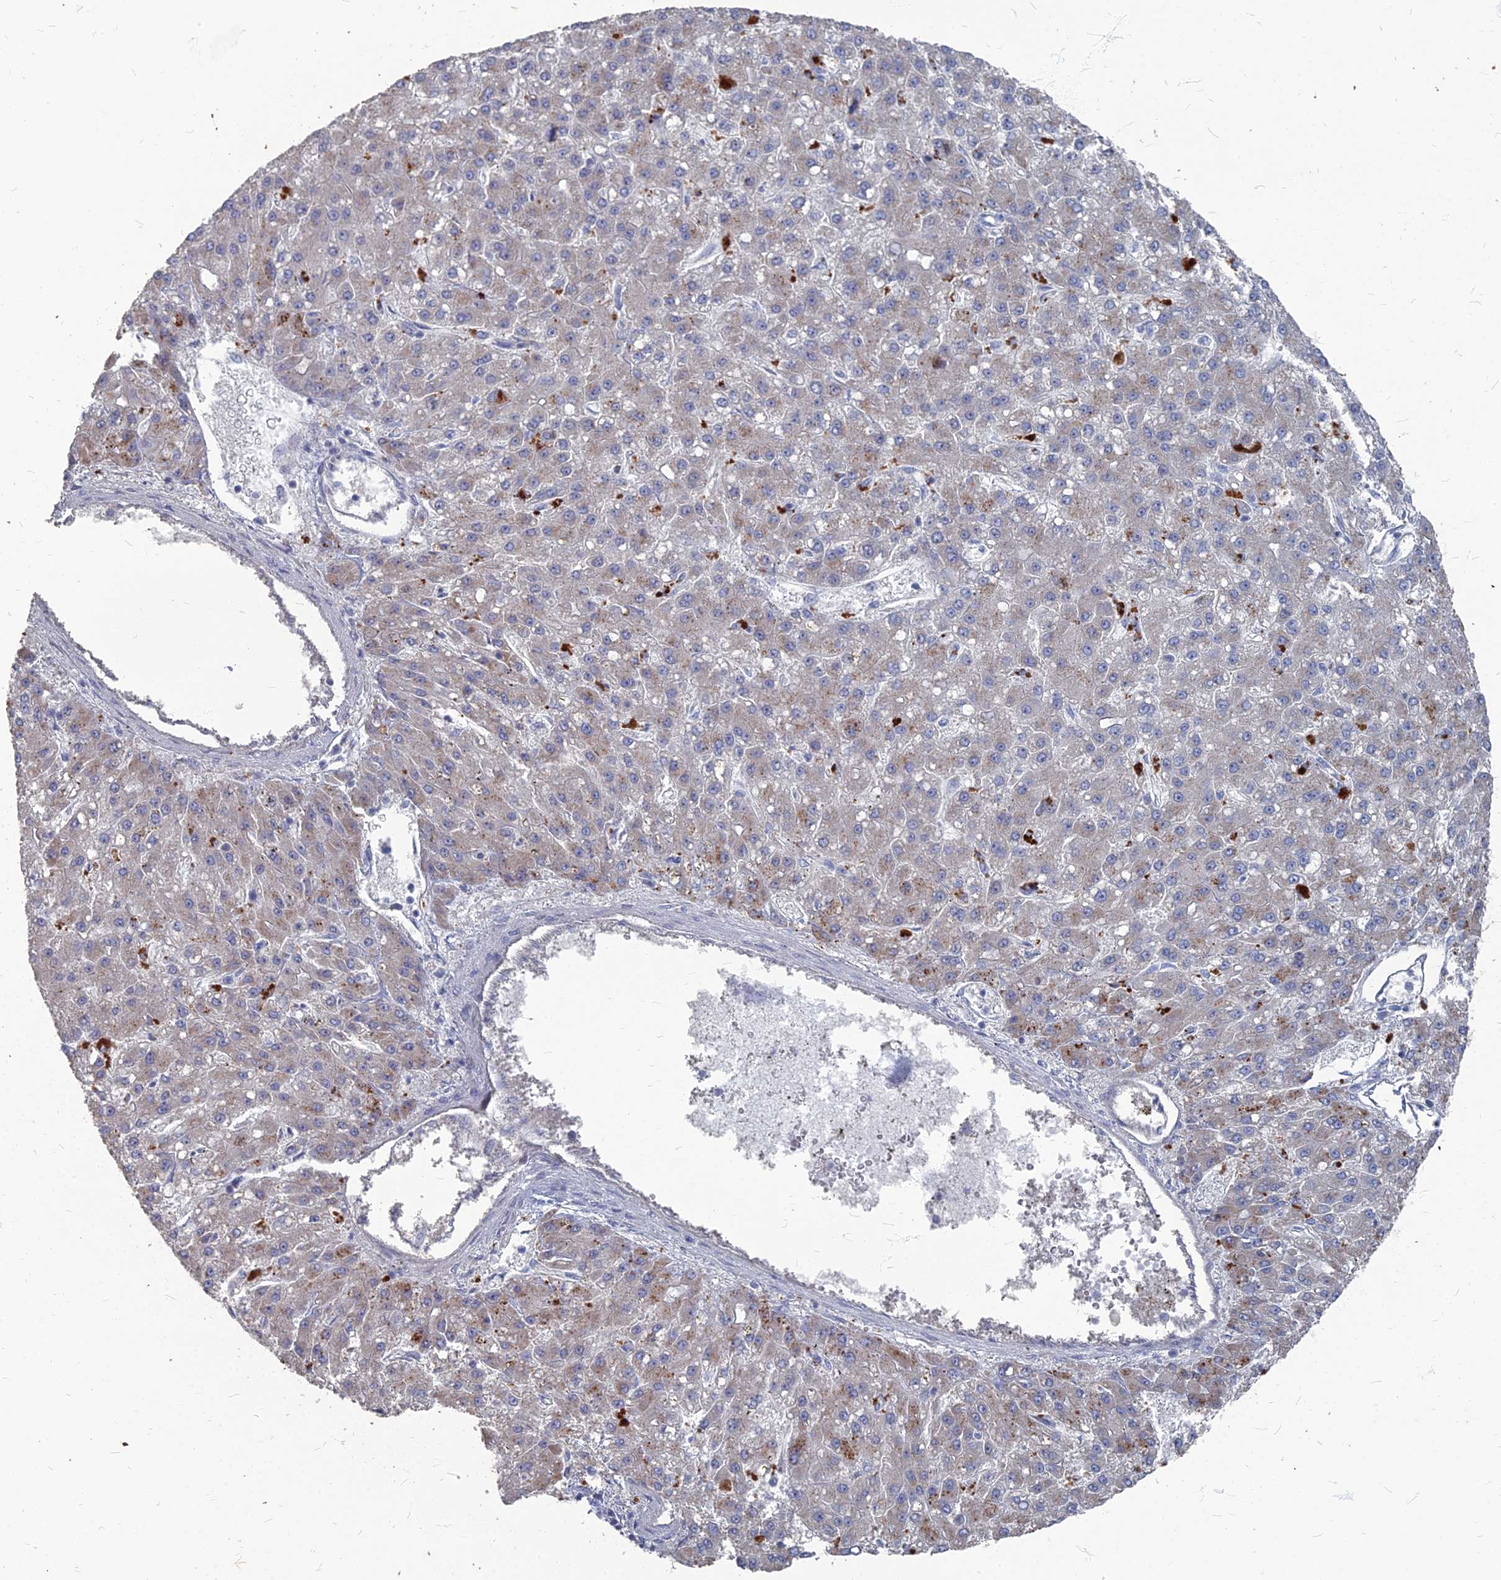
{"staining": {"intensity": "strong", "quantity": "25%-75%", "location": "cytoplasmic/membranous"}, "tissue": "liver cancer", "cell_type": "Tumor cells", "image_type": "cancer", "snomed": [{"axis": "morphology", "description": "Carcinoma, Hepatocellular, NOS"}, {"axis": "topography", "description": "Liver"}], "caption": "The photomicrograph exhibits immunohistochemical staining of hepatocellular carcinoma (liver). There is strong cytoplasmic/membranous positivity is present in about 25%-75% of tumor cells.", "gene": "TMEM128", "patient": {"sex": "male", "age": 67}}